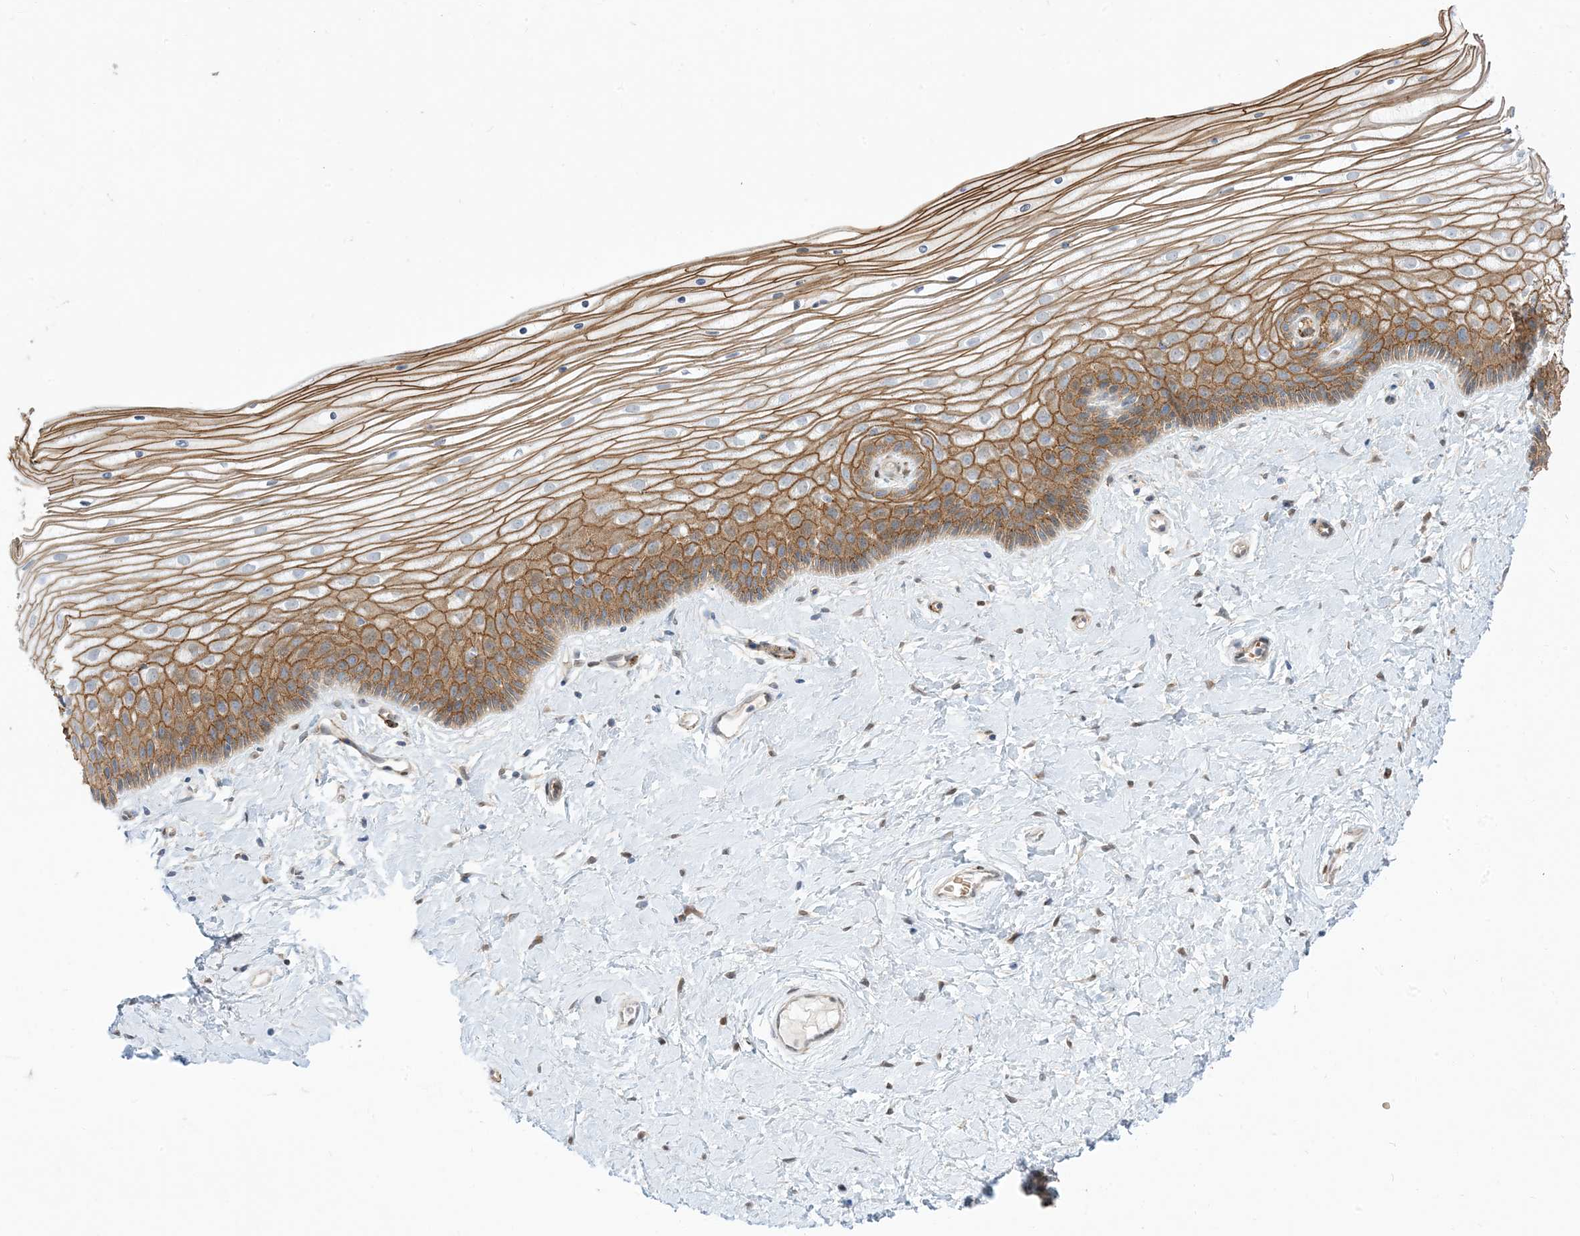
{"staining": {"intensity": "moderate", "quantity": ">75%", "location": "cytoplasmic/membranous"}, "tissue": "vagina", "cell_type": "Squamous epithelial cells", "image_type": "normal", "snomed": [{"axis": "morphology", "description": "Normal tissue, NOS"}, {"axis": "topography", "description": "Vagina"}, {"axis": "topography", "description": "Cervix"}], "caption": "IHC photomicrograph of unremarkable vagina: vagina stained using immunohistochemistry demonstrates medium levels of moderate protein expression localized specifically in the cytoplasmic/membranous of squamous epithelial cells, appearing as a cytoplasmic/membranous brown color.", "gene": "RIN1", "patient": {"sex": "female", "age": 40}}